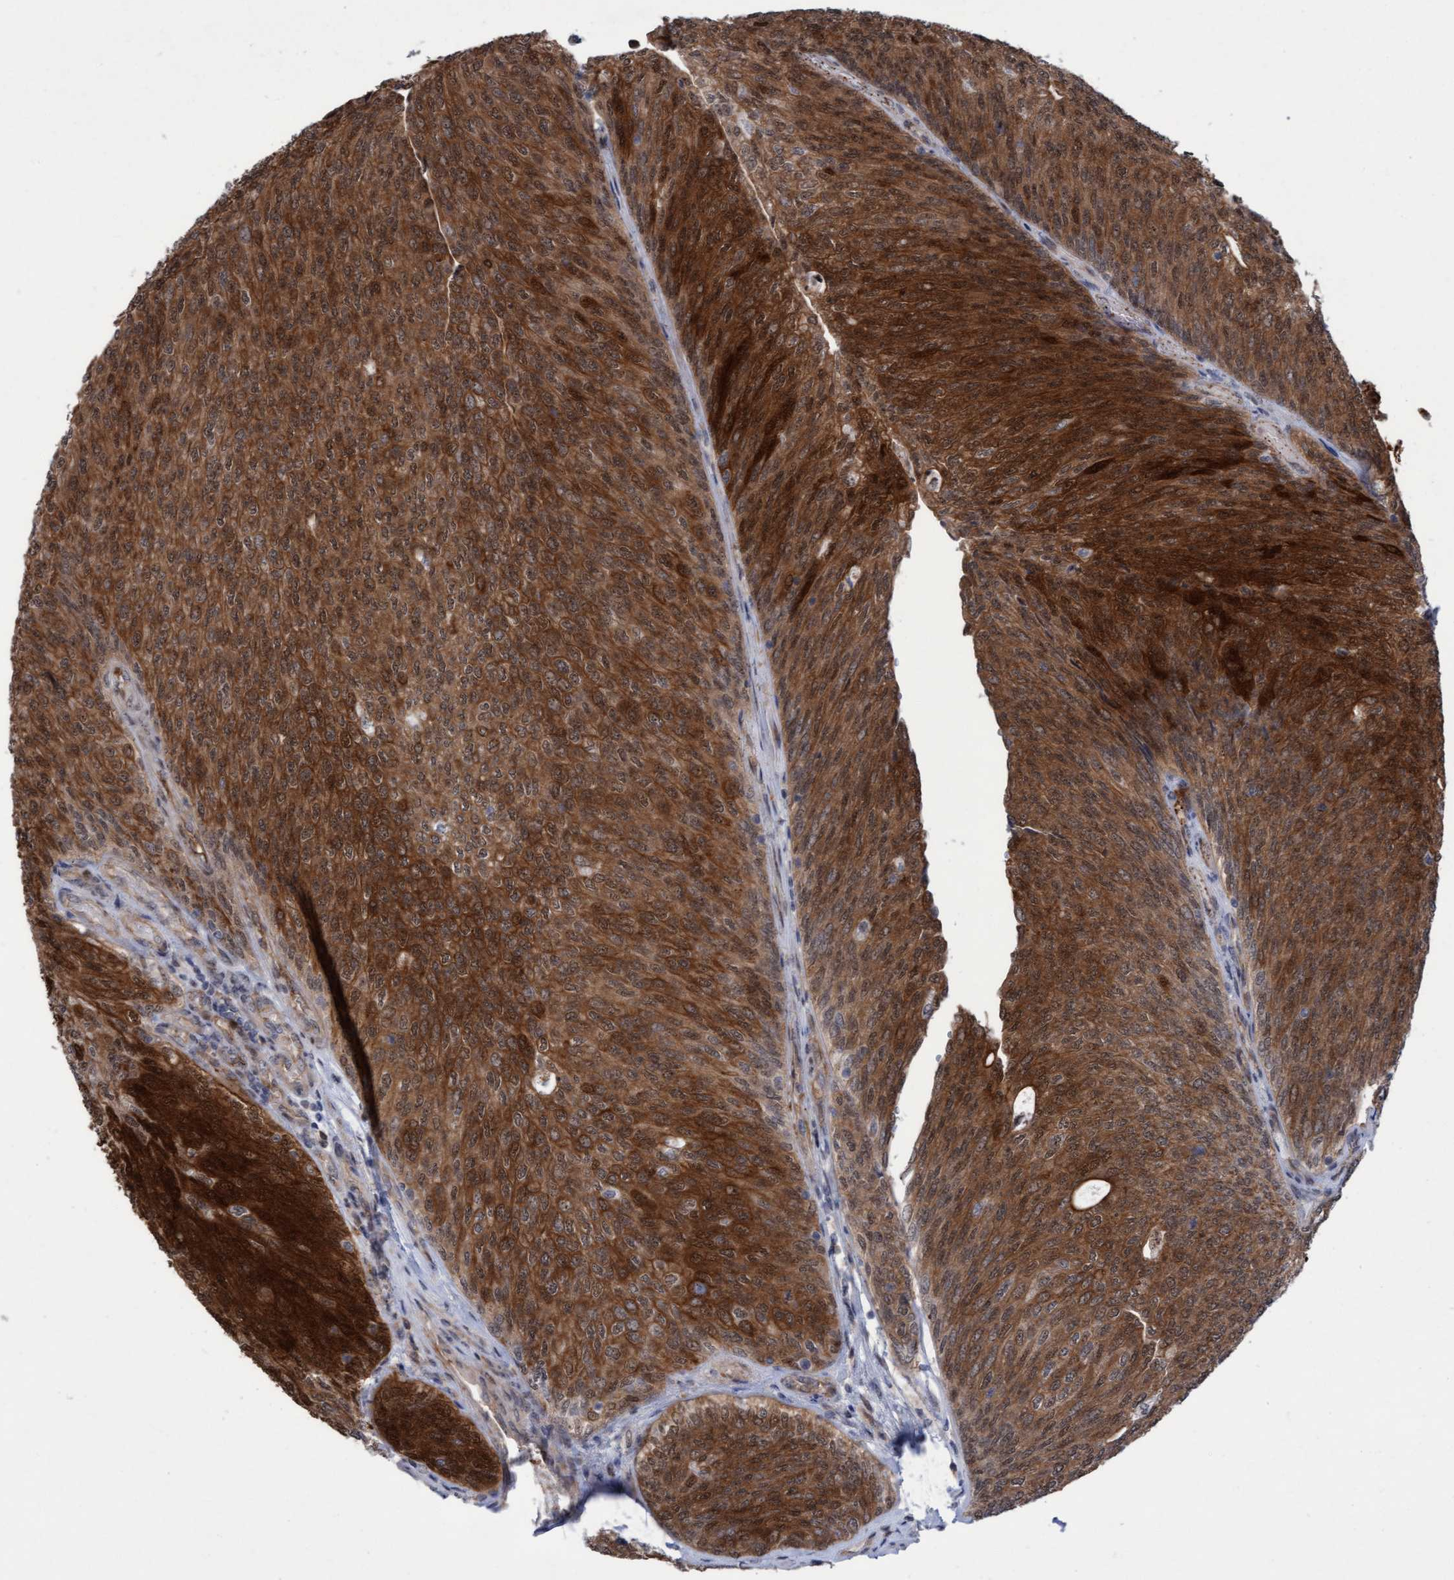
{"staining": {"intensity": "strong", "quantity": ">75%", "location": "cytoplasmic/membranous,nuclear"}, "tissue": "urothelial cancer", "cell_type": "Tumor cells", "image_type": "cancer", "snomed": [{"axis": "morphology", "description": "Urothelial carcinoma, Low grade"}, {"axis": "topography", "description": "Urinary bladder"}], "caption": "There is high levels of strong cytoplasmic/membranous and nuclear positivity in tumor cells of urothelial cancer, as demonstrated by immunohistochemical staining (brown color).", "gene": "RAP1GAP2", "patient": {"sex": "female", "age": 79}}